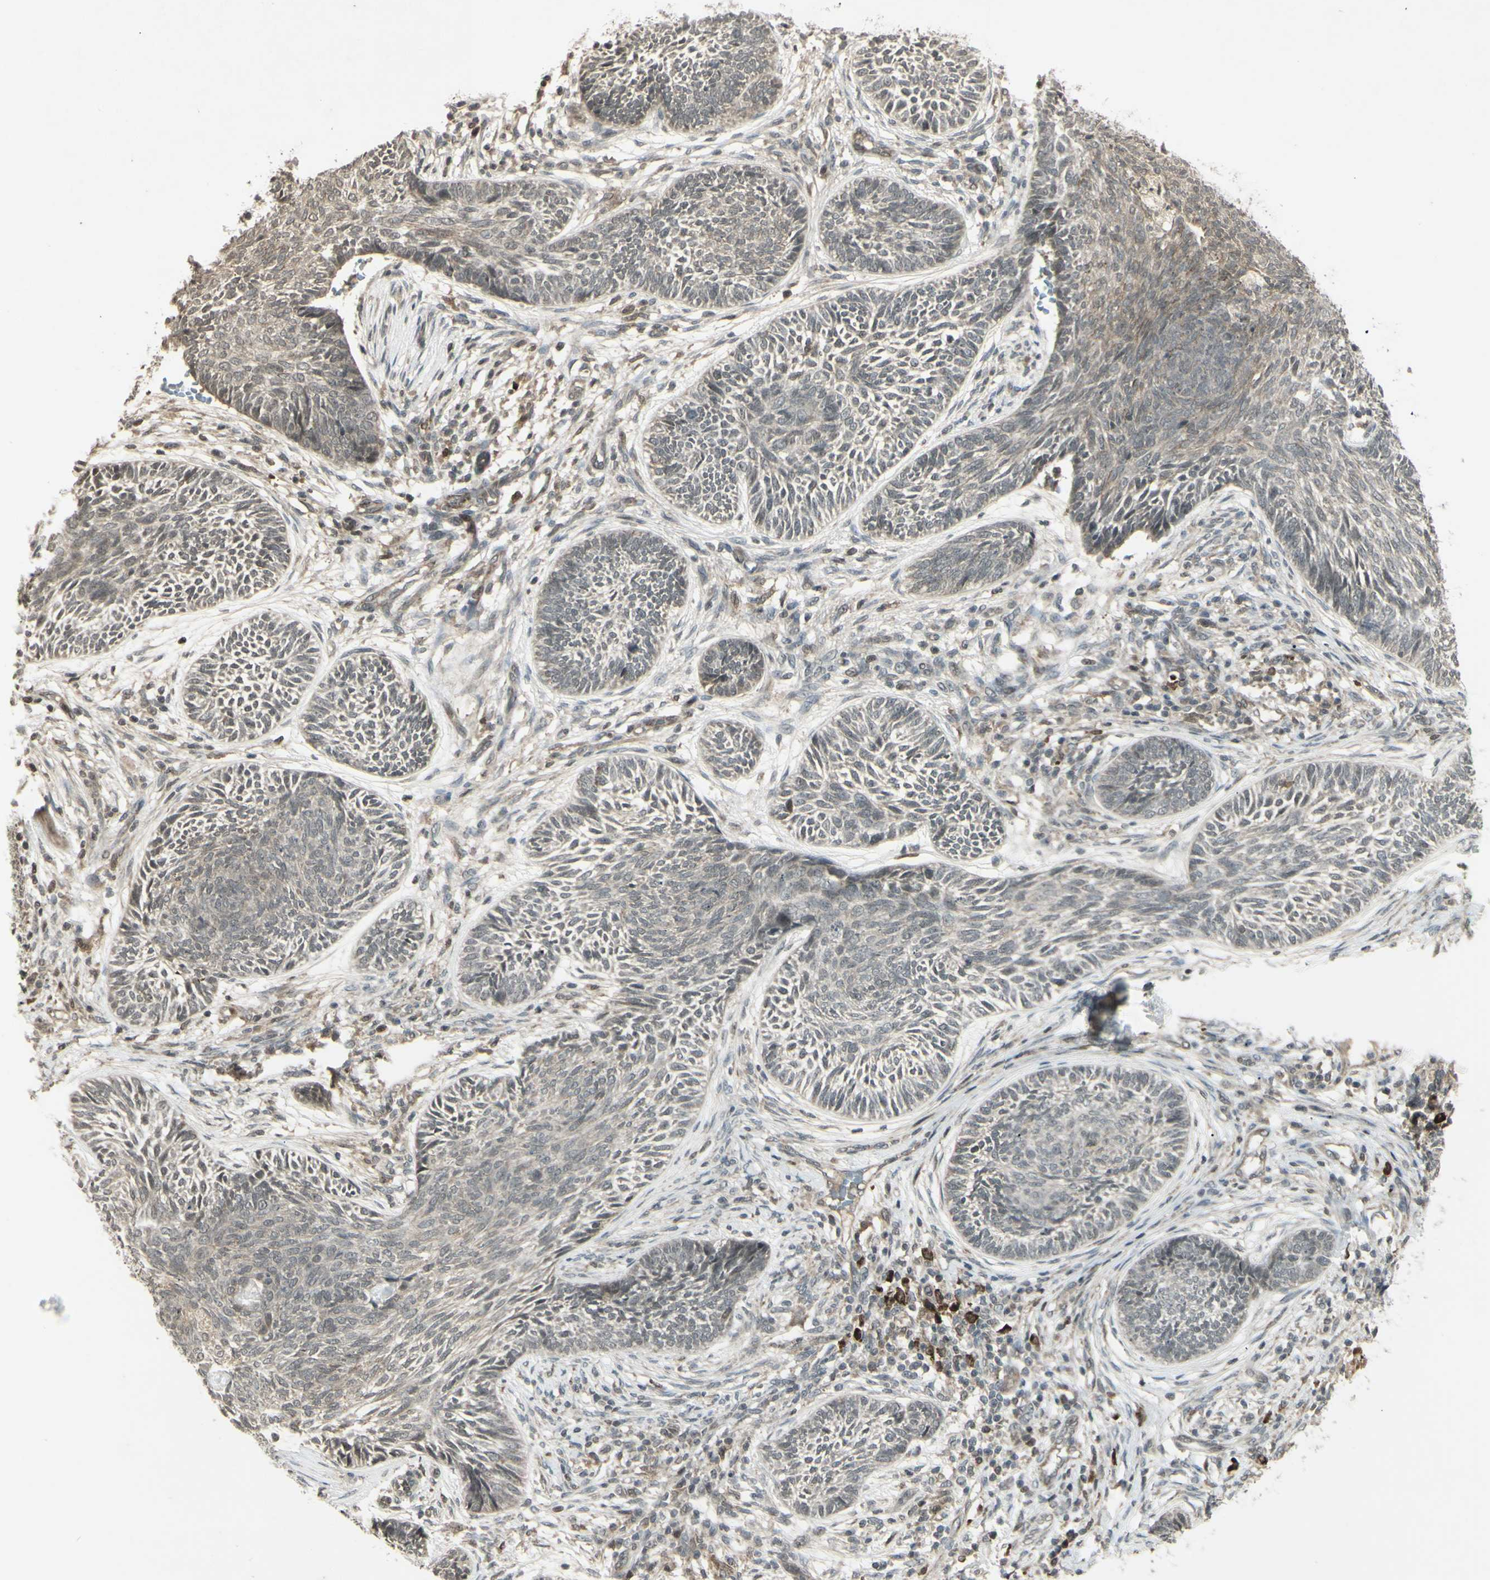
{"staining": {"intensity": "weak", "quantity": "25%-75%", "location": "cytoplasmic/membranous"}, "tissue": "skin cancer", "cell_type": "Tumor cells", "image_type": "cancer", "snomed": [{"axis": "morphology", "description": "Papilloma, NOS"}, {"axis": "morphology", "description": "Basal cell carcinoma"}, {"axis": "topography", "description": "Skin"}], "caption": "Basal cell carcinoma (skin) stained with a protein marker shows weak staining in tumor cells.", "gene": "BLNK", "patient": {"sex": "male", "age": 87}}